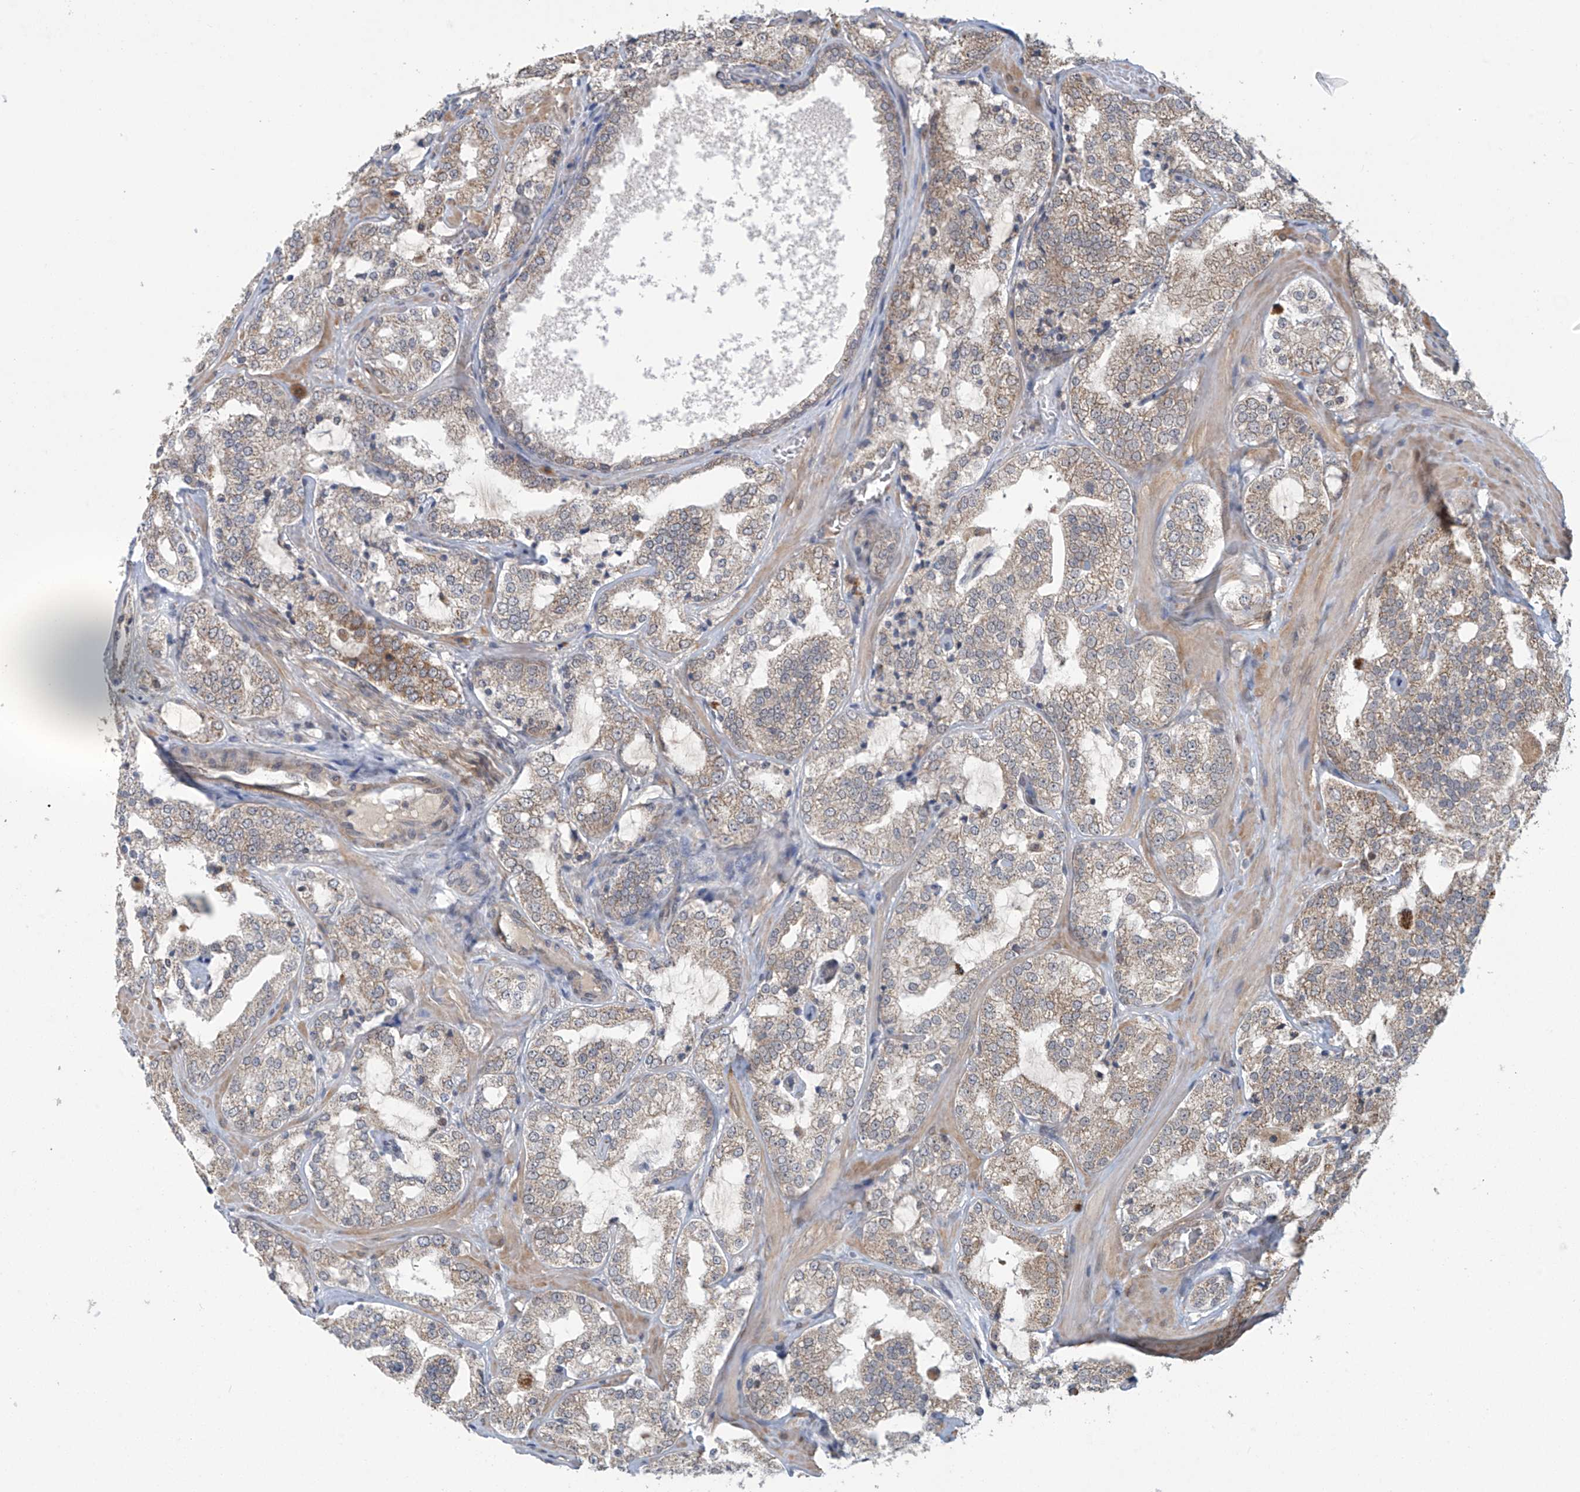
{"staining": {"intensity": "weak", "quantity": "25%-75%", "location": "cytoplasmic/membranous"}, "tissue": "prostate cancer", "cell_type": "Tumor cells", "image_type": "cancer", "snomed": [{"axis": "morphology", "description": "Adenocarcinoma, High grade"}, {"axis": "topography", "description": "Prostate"}], "caption": "Immunohistochemical staining of human high-grade adenocarcinoma (prostate) shows low levels of weak cytoplasmic/membranous protein expression in approximately 25%-75% of tumor cells.", "gene": "ABHD13", "patient": {"sex": "male", "age": 64}}